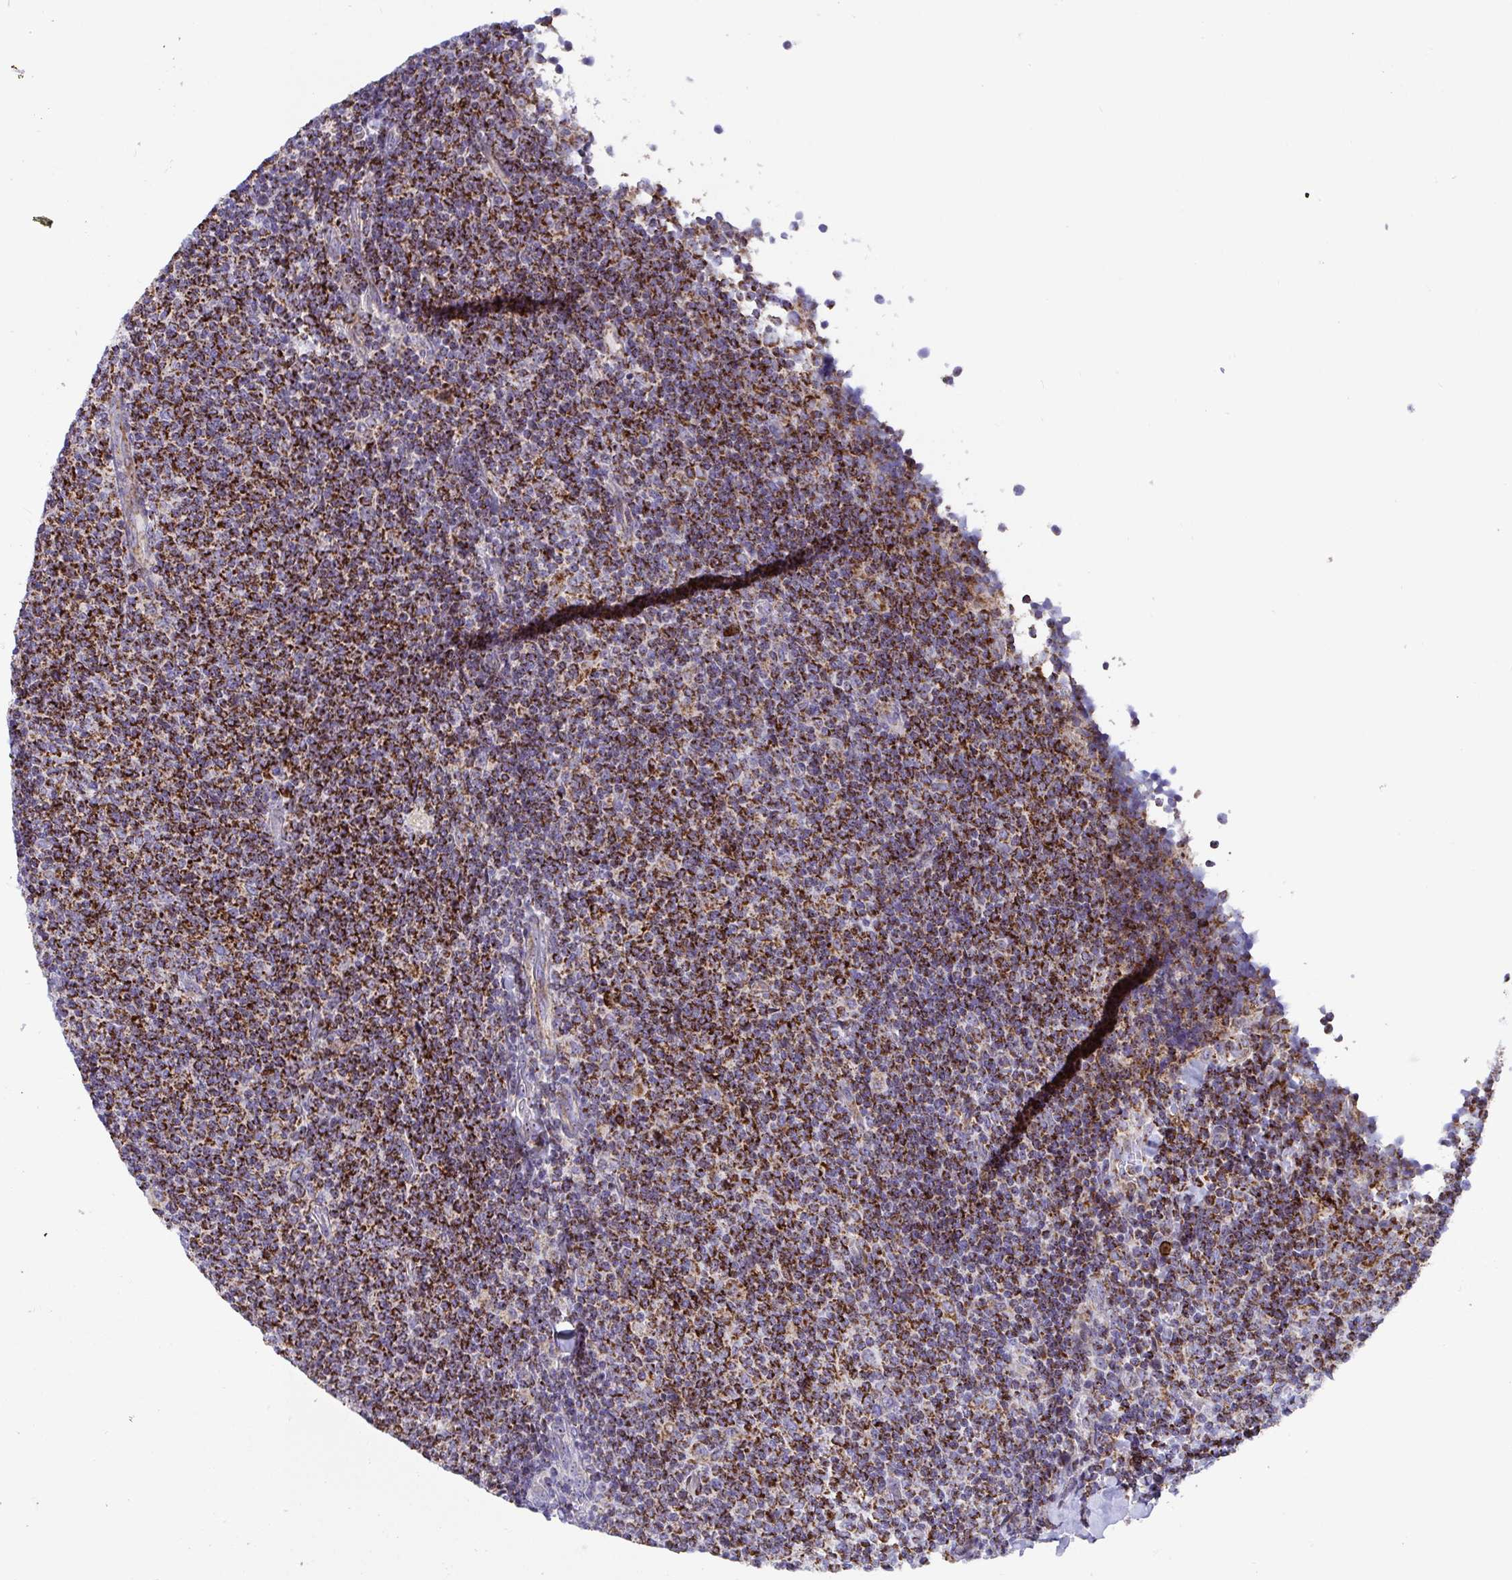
{"staining": {"intensity": "strong", "quantity": ">75%", "location": "cytoplasmic/membranous"}, "tissue": "lymphoma", "cell_type": "Tumor cells", "image_type": "cancer", "snomed": [{"axis": "morphology", "description": "Malignant lymphoma, non-Hodgkin's type, Low grade"}, {"axis": "topography", "description": "Lymph node"}], "caption": "Strong cytoplasmic/membranous expression for a protein is present in approximately >75% of tumor cells of malignant lymphoma, non-Hodgkin's type (low-grade) using immunohistochemistry.", "gene": "ATP5MJ", "patient": {"sex": "male", "age": 52}}